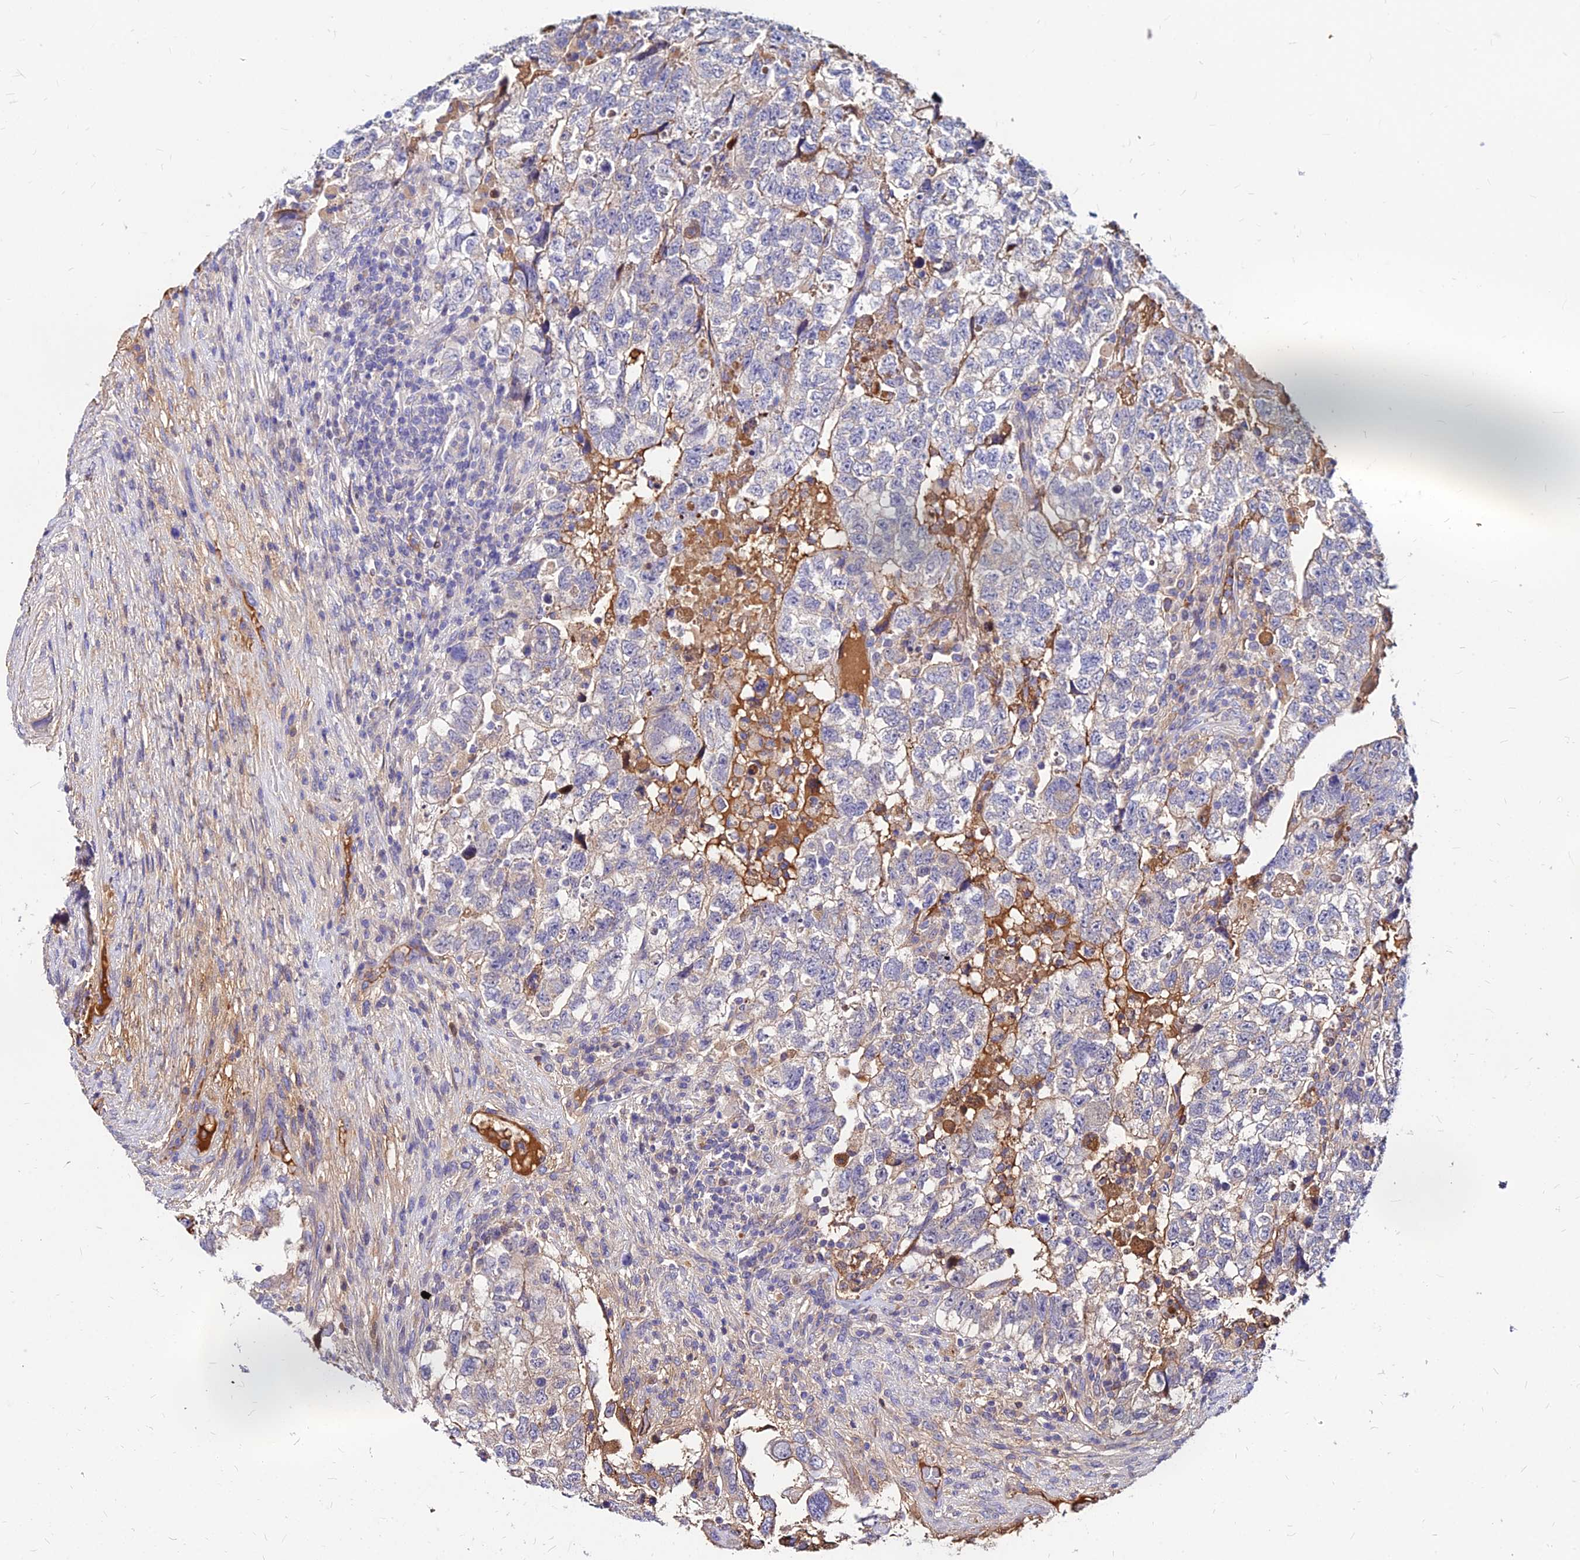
{"staining": {"intensity": "negative", "quantity": "none", "location": "none"}, "tissue": "testis cancer", "cell_type": "Tumor cells", "image_type": "cancer", "snomed": [{"axis": "morphology", "description": "Normal tissue, NOS"}, {"axis": "morphology", "description": "Carcinoma, Embryonal, NOS"}, {"axis": "topography", "description": "Testis"}], "caption": "Protein analysis of testis cancer shows no significant positivity in tumor cells.", "gene": "ACSM6", "patient": {"sex": "male", "age": 36}}